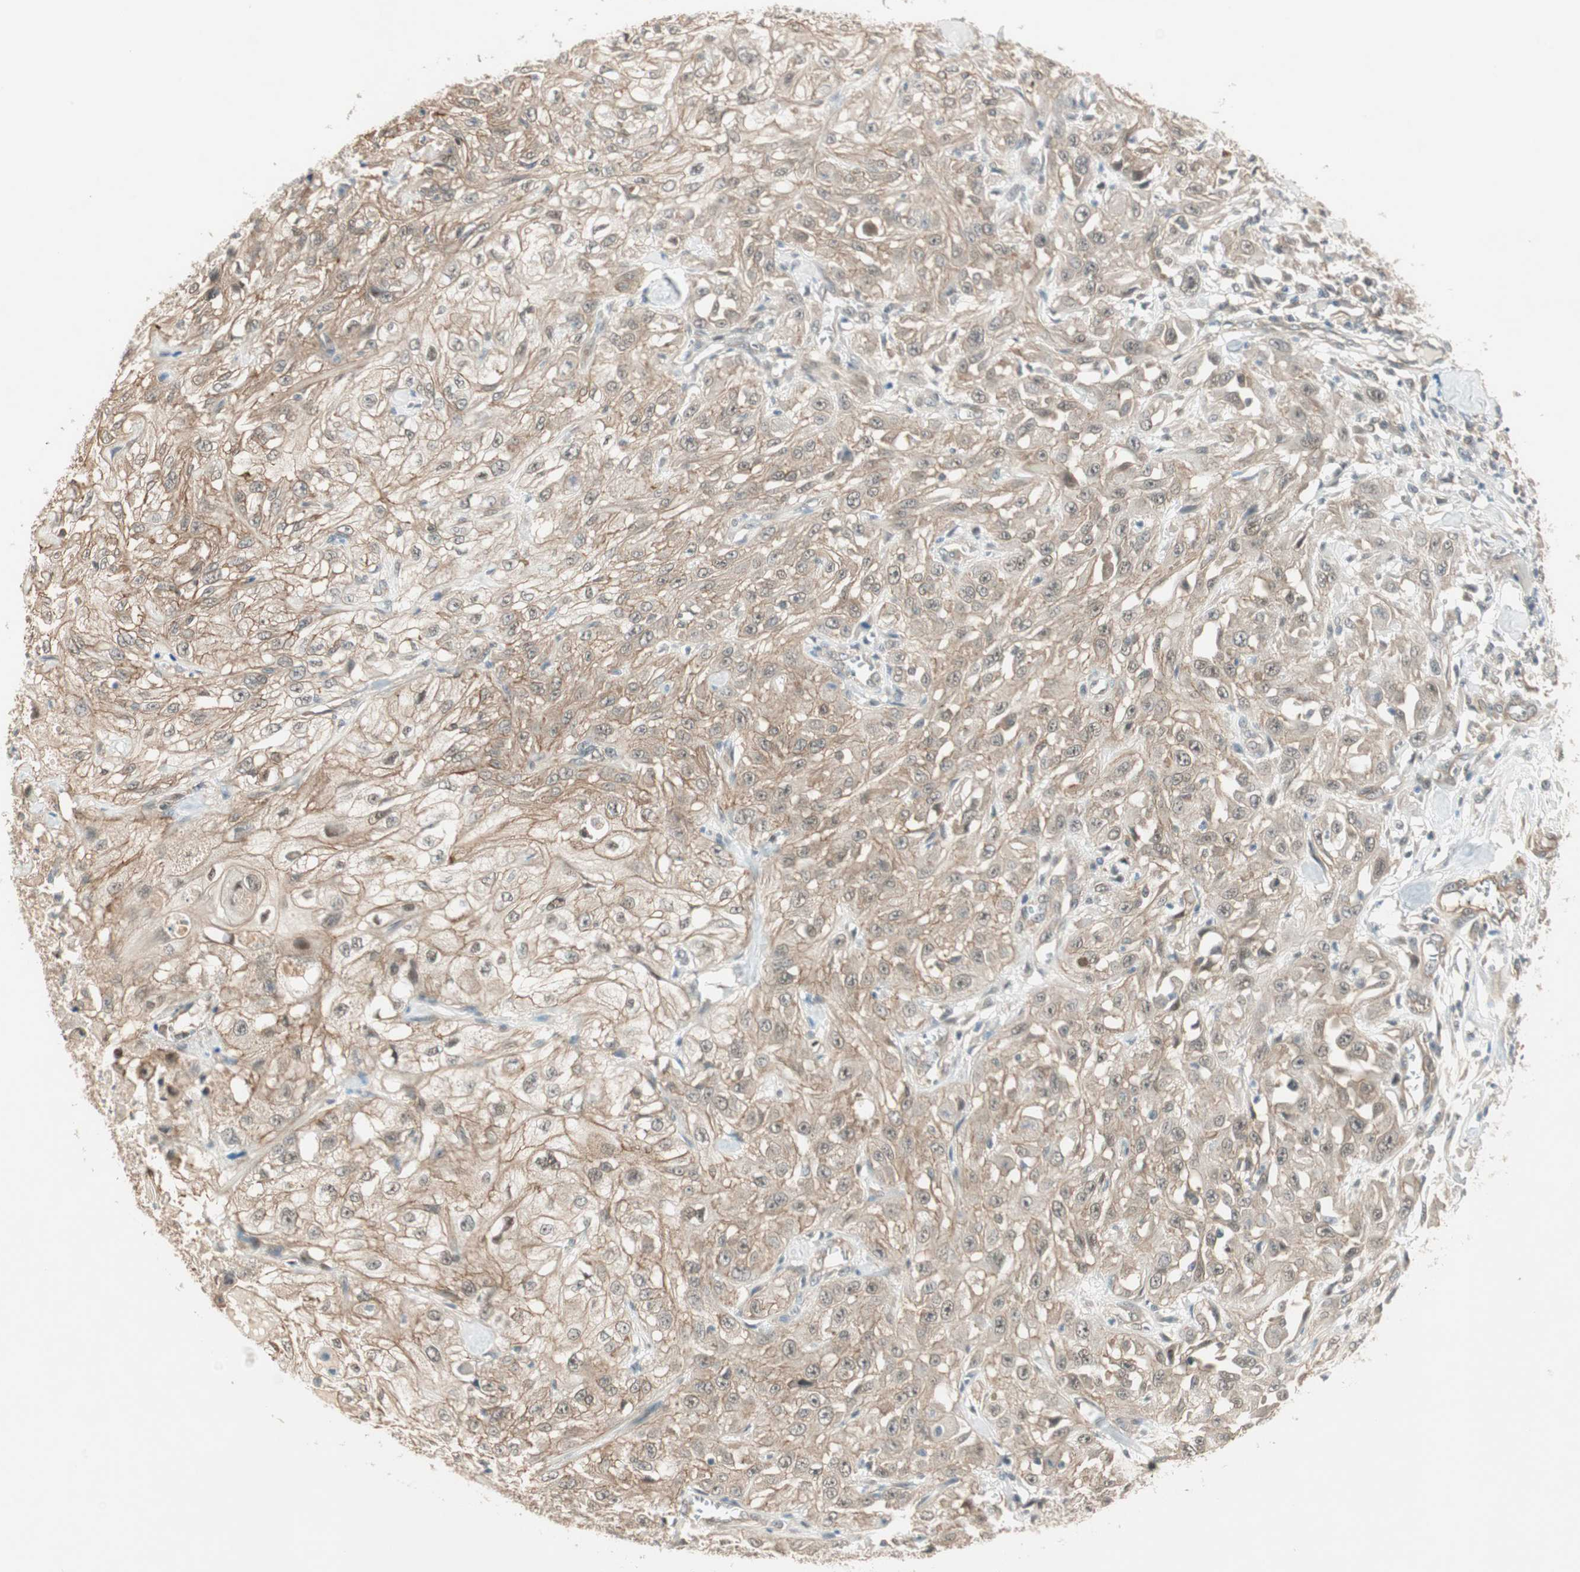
{"staining": {"intensity": "moderate", "quantity": ">75%", "location": "cytoplasmic/membranous"}, "tissue": "skin cancer", "cell_type": "Tumor cells", "image_type": "cancer", "snomed": [{"axis": "morphology", "description": "Squamous cell carcinoma, NOS"}, {"axis": "morphology", "description": "Squamous cell carcinoma, metastatic, NOS"}, {"axis": "topography", "description": "Skin"}, {"axis": "topography", "description": "Lymph node"}], "caption": "An immunohistochemistry (IHC) photomicrograph of neoplastic tissue is shown. Protein staining in brown labels moderate cytoplasmic/membranous positivity in skin cancer within tumor cells.", "gene": "PSMD8", "patient": {"sex": "male", "age": 75}}